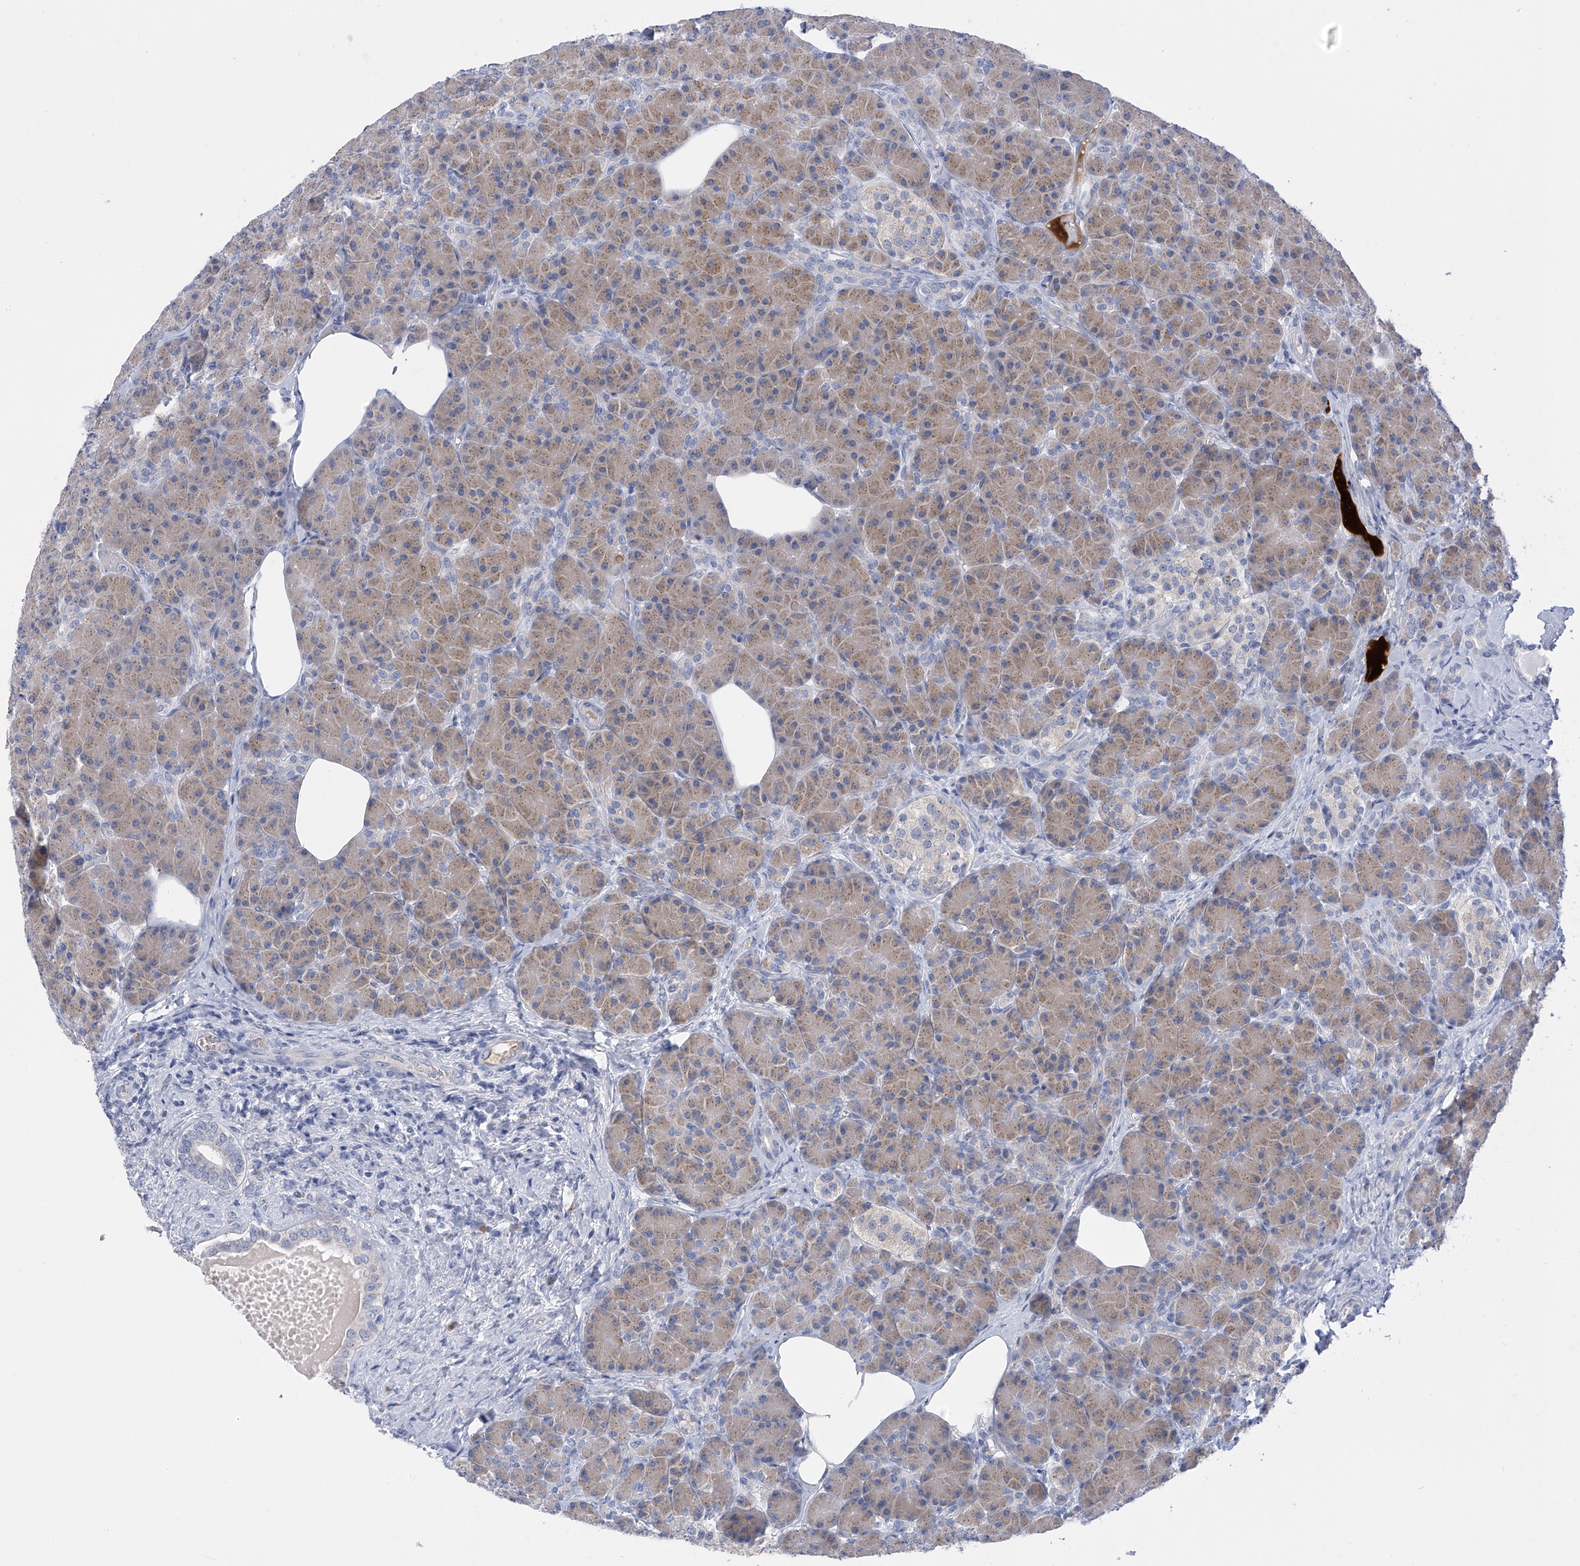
{"staining": {"intensity": "moderate", "quantity": ">75%", "location": "cytoplasmic/membranous"}, "tissue": "pancreas", "cell_type": "Exocrine glandular cells", "image_type": "normal", "snomed": [{"axis": "morphology", "description": "Normal tissue, NOS"}, {"axis": "topography", "description": "Pancreas"}], "caption": "High-magnification brightfield microscopy of unremarkable pancreas stained with DAB (3,3'-diaminobenzidine) (brown) and counterstained with hematoxylin (blue). exocrine glandular cells exhibit moderate cytoplasmic/membranous positivity is identified in approximately>75% of cells.", "gene": "SLCO4A1", "patient": {"sex": "female", "age": 43}}